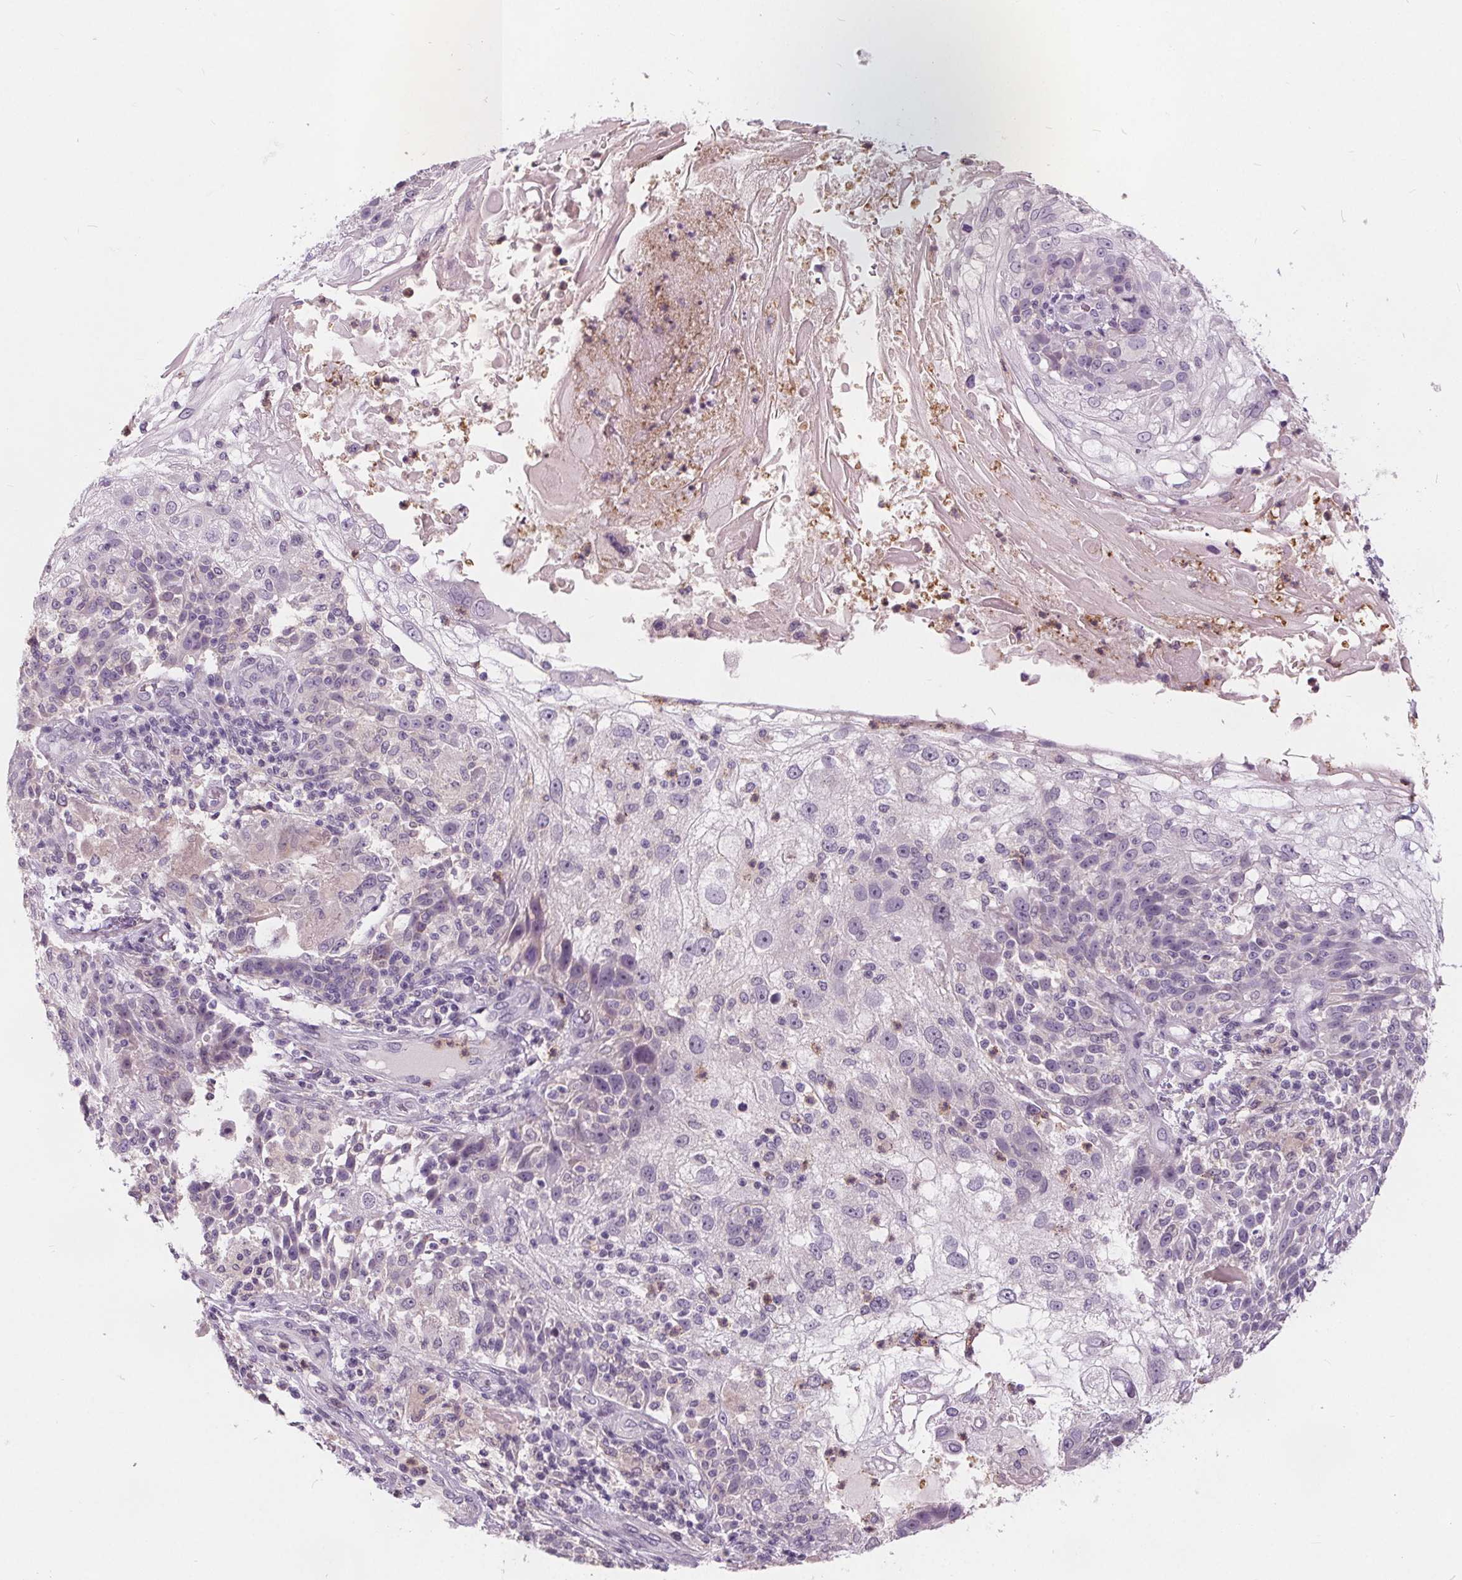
{"staining": {"intensity": "negative", "quantity": "none", "location": "none"}, "tissue": "skin cancer", "cell_type": "Tumor cells", "image_type": "cancer", "snomed": [{"axis": "morphology", "description": "Normal tissue, NOS"}, {"axis": "morphology", "description": "Squamous cell carcinoma, NOS"}, {"axis": "topography", "description": "Skin"}], "caption": "A photomicrograph of skin cancer stained for a protein displays no brown staining in tumor cells.", "gene": "HAAO", "patient": {"sex": "female", "age": 83}}